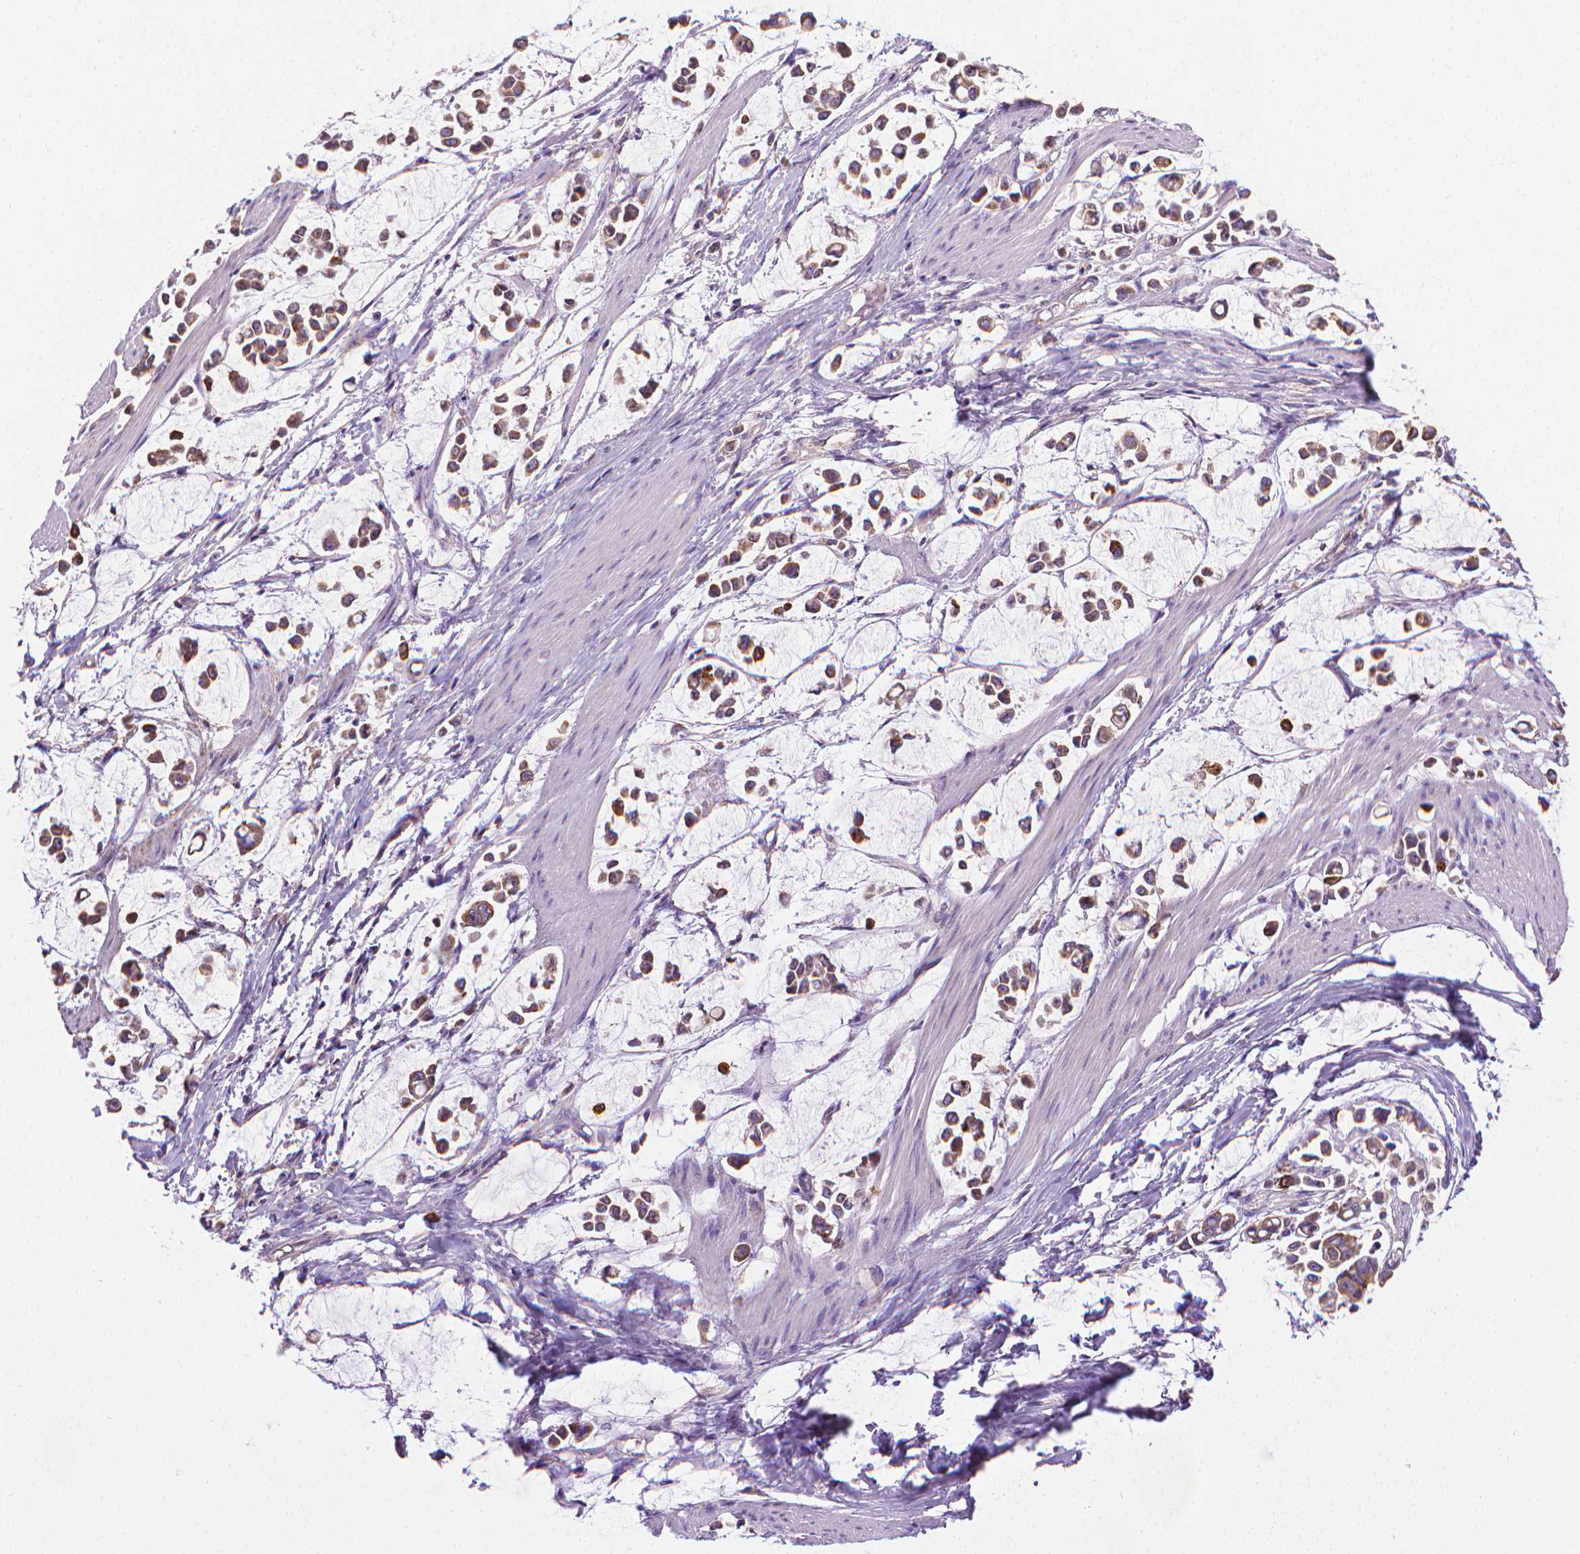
{"staining": {"intensity": "weak", "quantity": ">75%", "location": "cytoplasmic/membranous"}, "tissue": "stomach cancer", "cell_type": "Tumor cells", "image_type": "cancer", "snomed": [{"axis": "morphology", "description": "Adenocarcinoma, NOS"}, {"axis": "topography", "description": "Stomach"}], "caption": "There is low levels of weak cytoplasmic/membranous positivity in tumor cells of stomach cancer (adenocarcinoma), as demonstrated by immunohistochemical staining (brown color).", "gene": "SLC51B", "patient": {"sex": "male", "age": 82}}